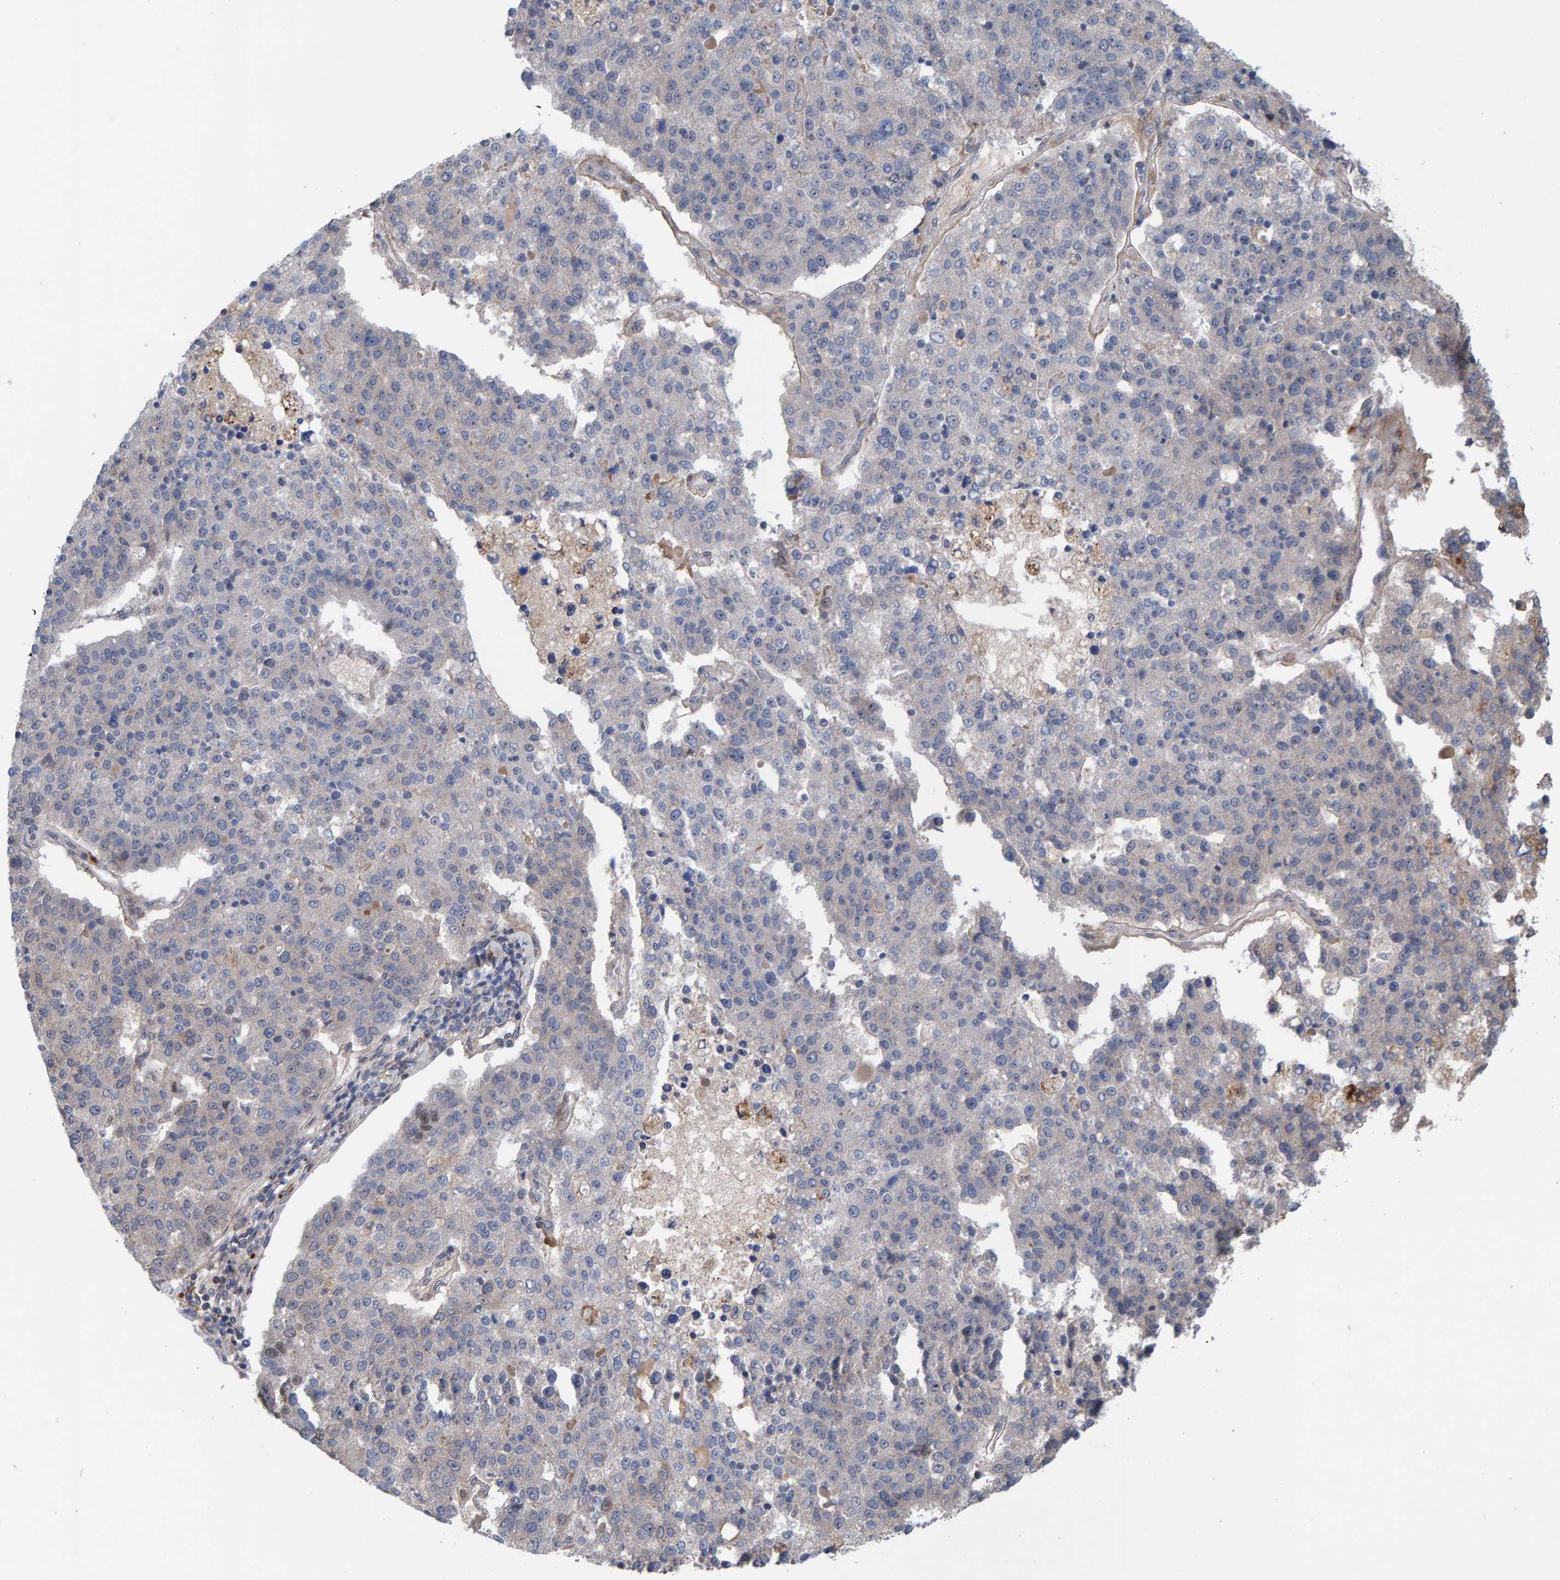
{"staining": {"intensity": "negative", "quantity": "none", "location": "none"}, "tissue": "pancreatic cancer", "cell_type": "Tumor cells", "image_type": "cancer", "snomed": [{"axis": "morphology", "description": "Adenocarcinoma, NOS"}, {"axis": "topography", "description": "Pancreas"}], "caption": "This is an IHC micrograph of human pancreatic cancer. There is no staining in tumor cells.", "gene": "MFSD6L", "patient": {"sex": "female", "age": 61}}